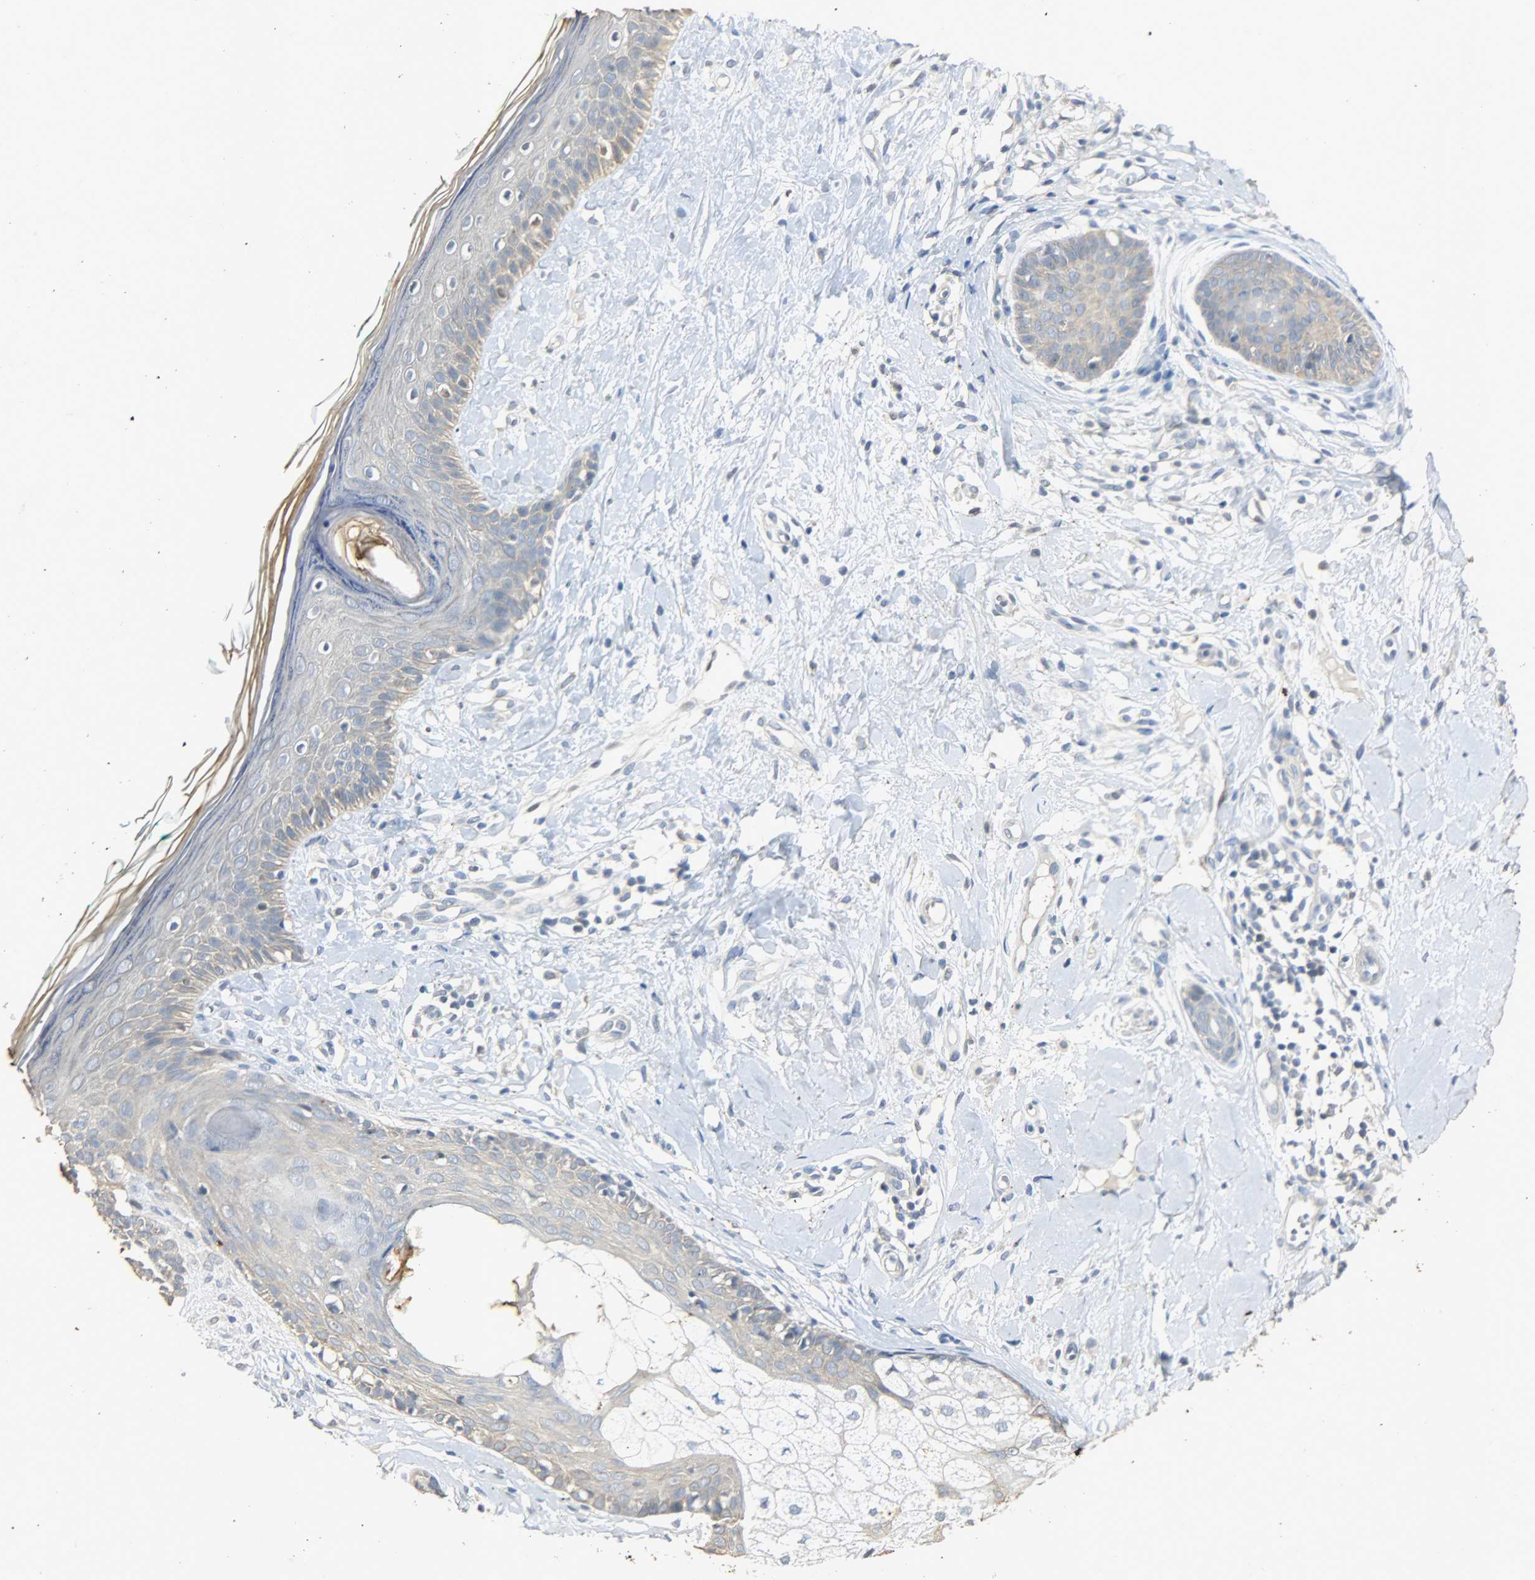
{"staining": {"intensity": "weak", "quantity": "25%-75%", "location": "cytoplasmic/membranous"}, "tissue": "skin cancer", "cell_type": "Tumor cells", "image_type": "cancer", "snomed": [{"axis": "morphology", "description": "Basal cell carcinoma"}, {"axis": "topography", "description": "Skin"}], "caption": "A micrograph showing weak cytoplasmic/membranous expression in about 25%-75% of tumor cells in skin basal cell carcinoma, as visualized by brown immunohistochemical staining.", "gene": "USP13", "patient": {"sex": "female", "age": 58}}